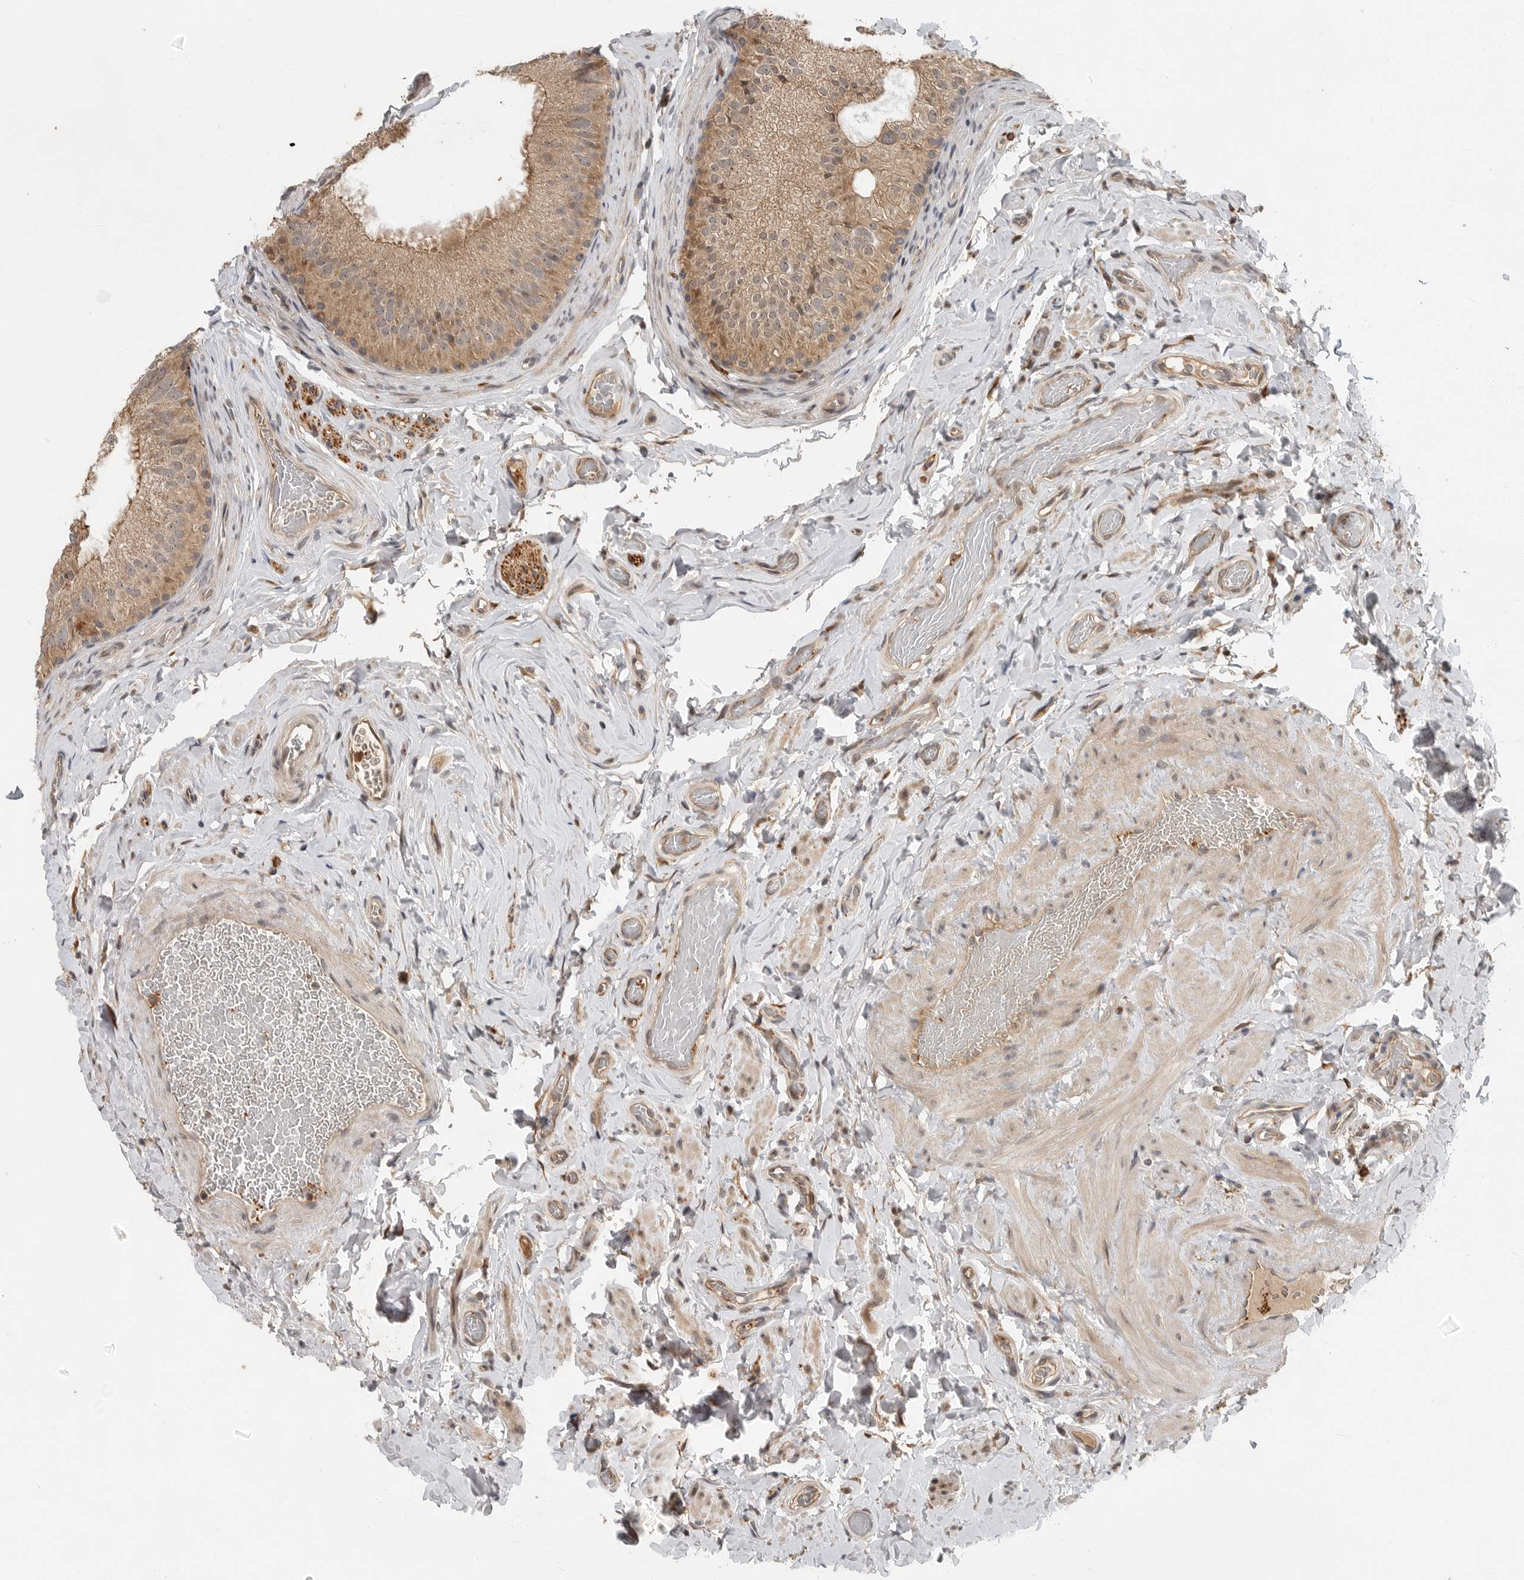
{"staining": {"intensity": "moderate", "quantity": ">75%", "location": "cytoplasmic/membranous"}, "tissue": "epididymis", "cell_type": "Glandular cells", "image_type": "normal", "snomed": [{"axis": "morphology", "description": "Normal tissue, NOS"}, {"axis": "topography", "description": "Vascular tissue"}, {"axis": "topography", "description": "Epididymis"}], "caption": "Moderate cytoplasmic/membranous protein staining is seen in approximately >75% of glandular cells in epididymis.", "gene": "OSBPL9", "patient": {"sex": "male", "age": 49}}